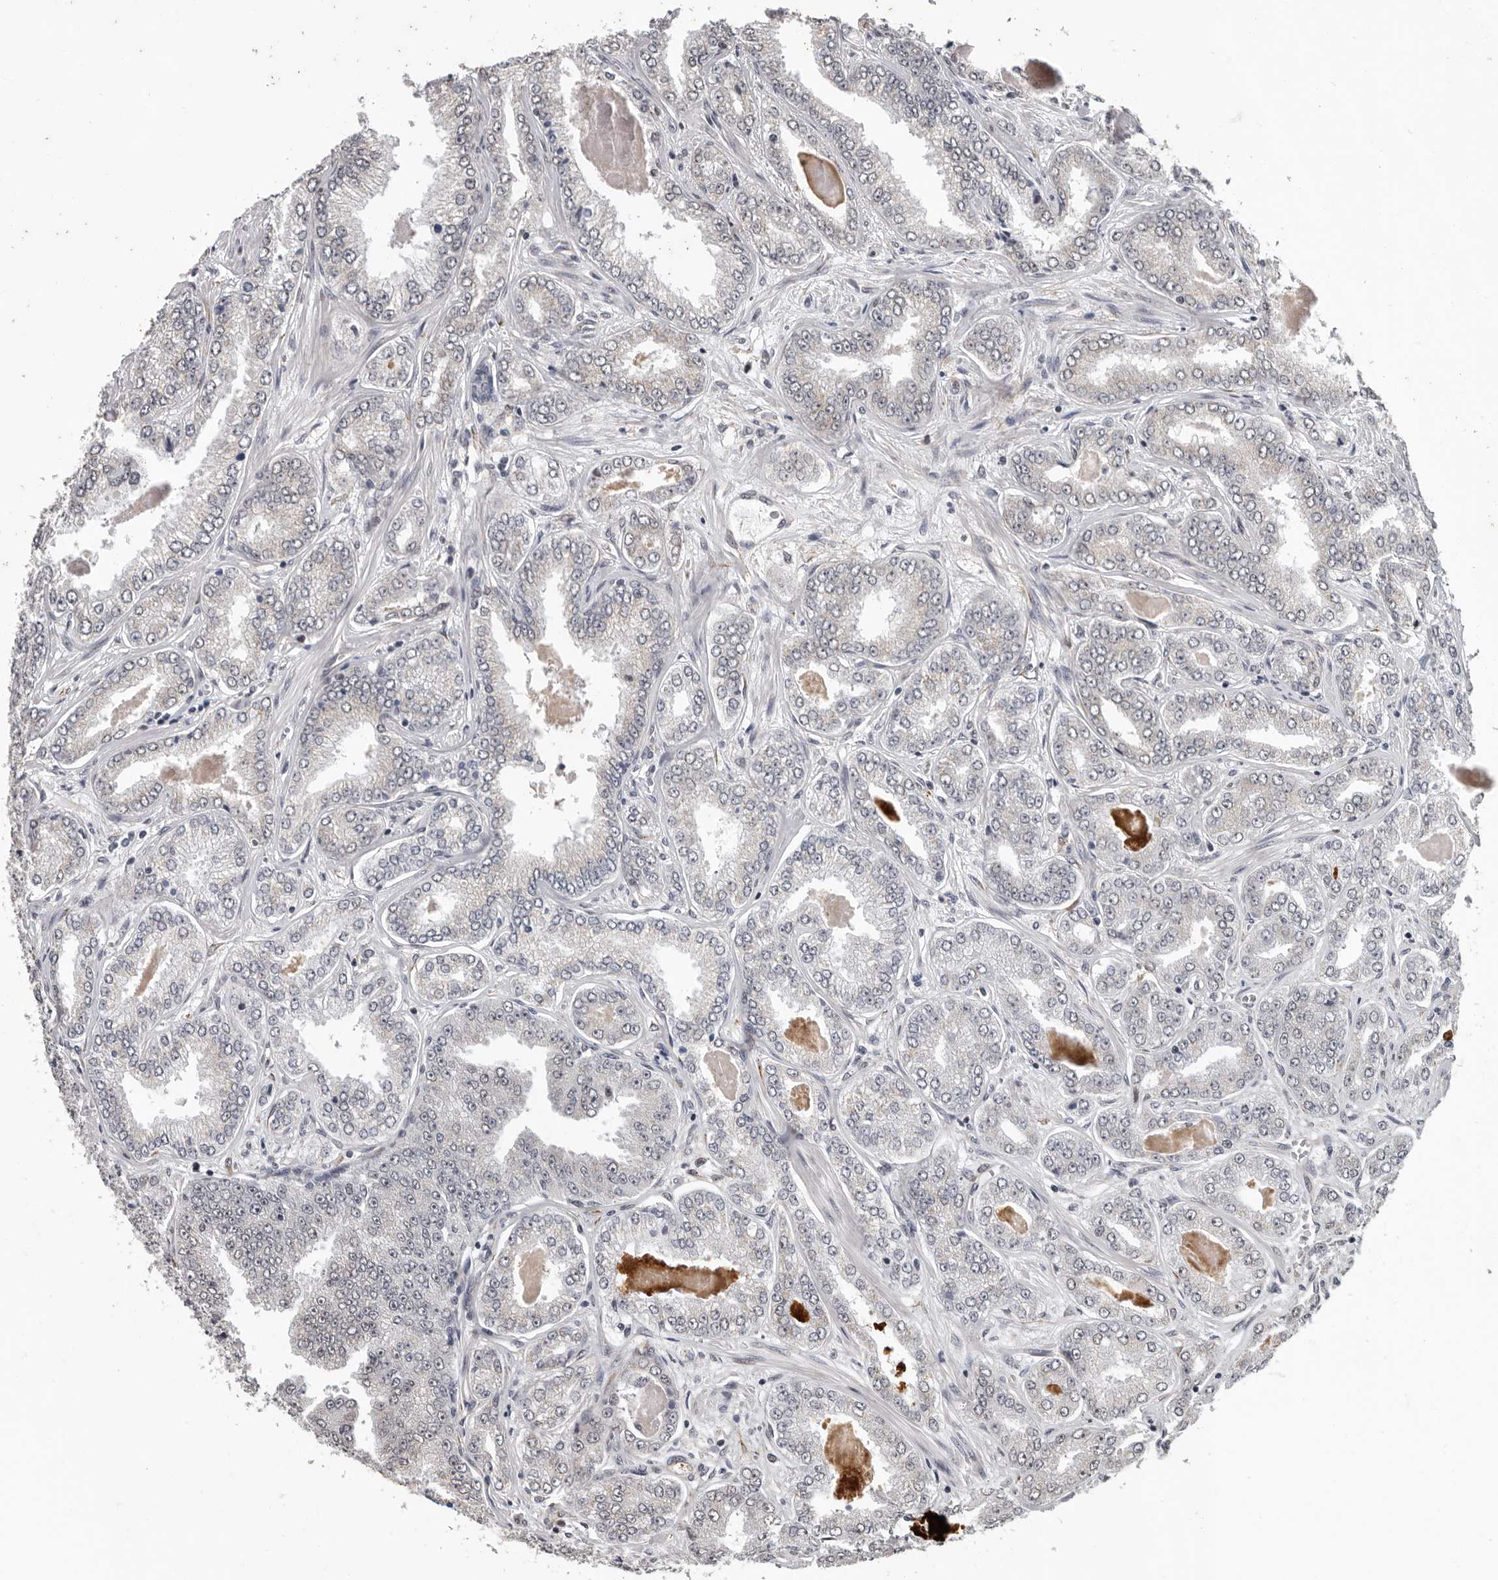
{"staining": {"intensity": "negative", "quantity": "none", "location": "none"}, "tissue": "prostate cancer", "cell_type": "Tumor cells", "image_type": "cancer", "snomed": [{"axis": "morphology", "description": "Adenocarcinoma, High grade"}, {"axis": "topography", "description": "Prostate"}], "caption": "High-grade adenocarcinoma (prostate) was stained to show a protein in brown. There is no significant positivity in tumor cells. (DAB immunohistochemistry (IHC), high magnification).", "gene": "RALGPS2", "patient": {"sex": "male", "age": 71}}